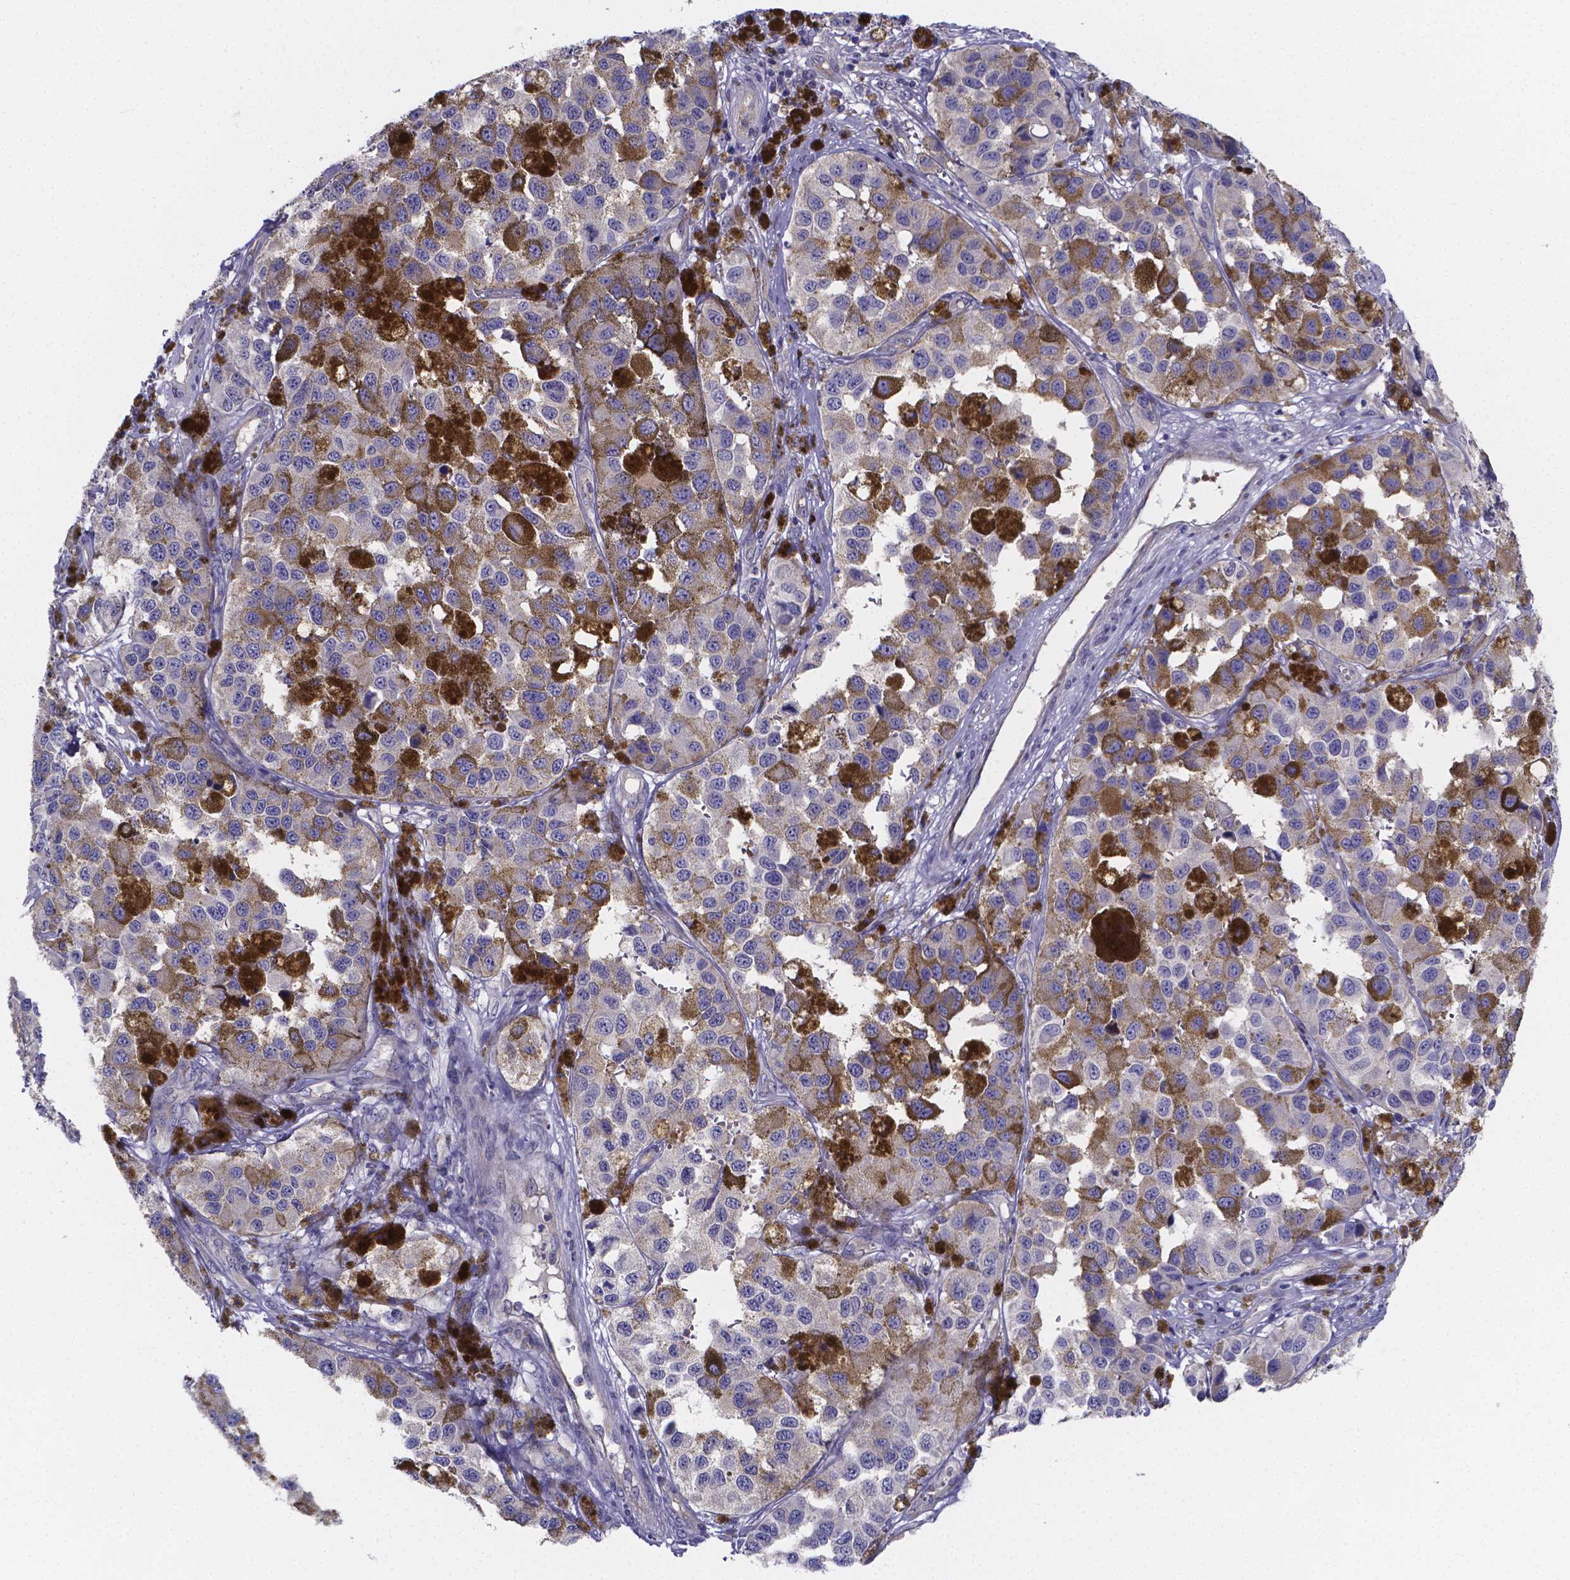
{"staining": {"intensity": "negative", "quantity": "none", "location": "none"}, "tissue": "melanoma", "cell_type": "Tumor cells", "image_type": "cancer", "snomed": [{"axis": "morphology", "description": "Malignant melanoma, NOS"}, {"axis": "topography", "description": "Skin"}], "caption": "Immunohistochemistry image of human malignant melanoma stained for a protein (brown), which displays no staining in tumor cells.", "gene": "SFRP4", "patient": {"sex": "female", "age": 58}}